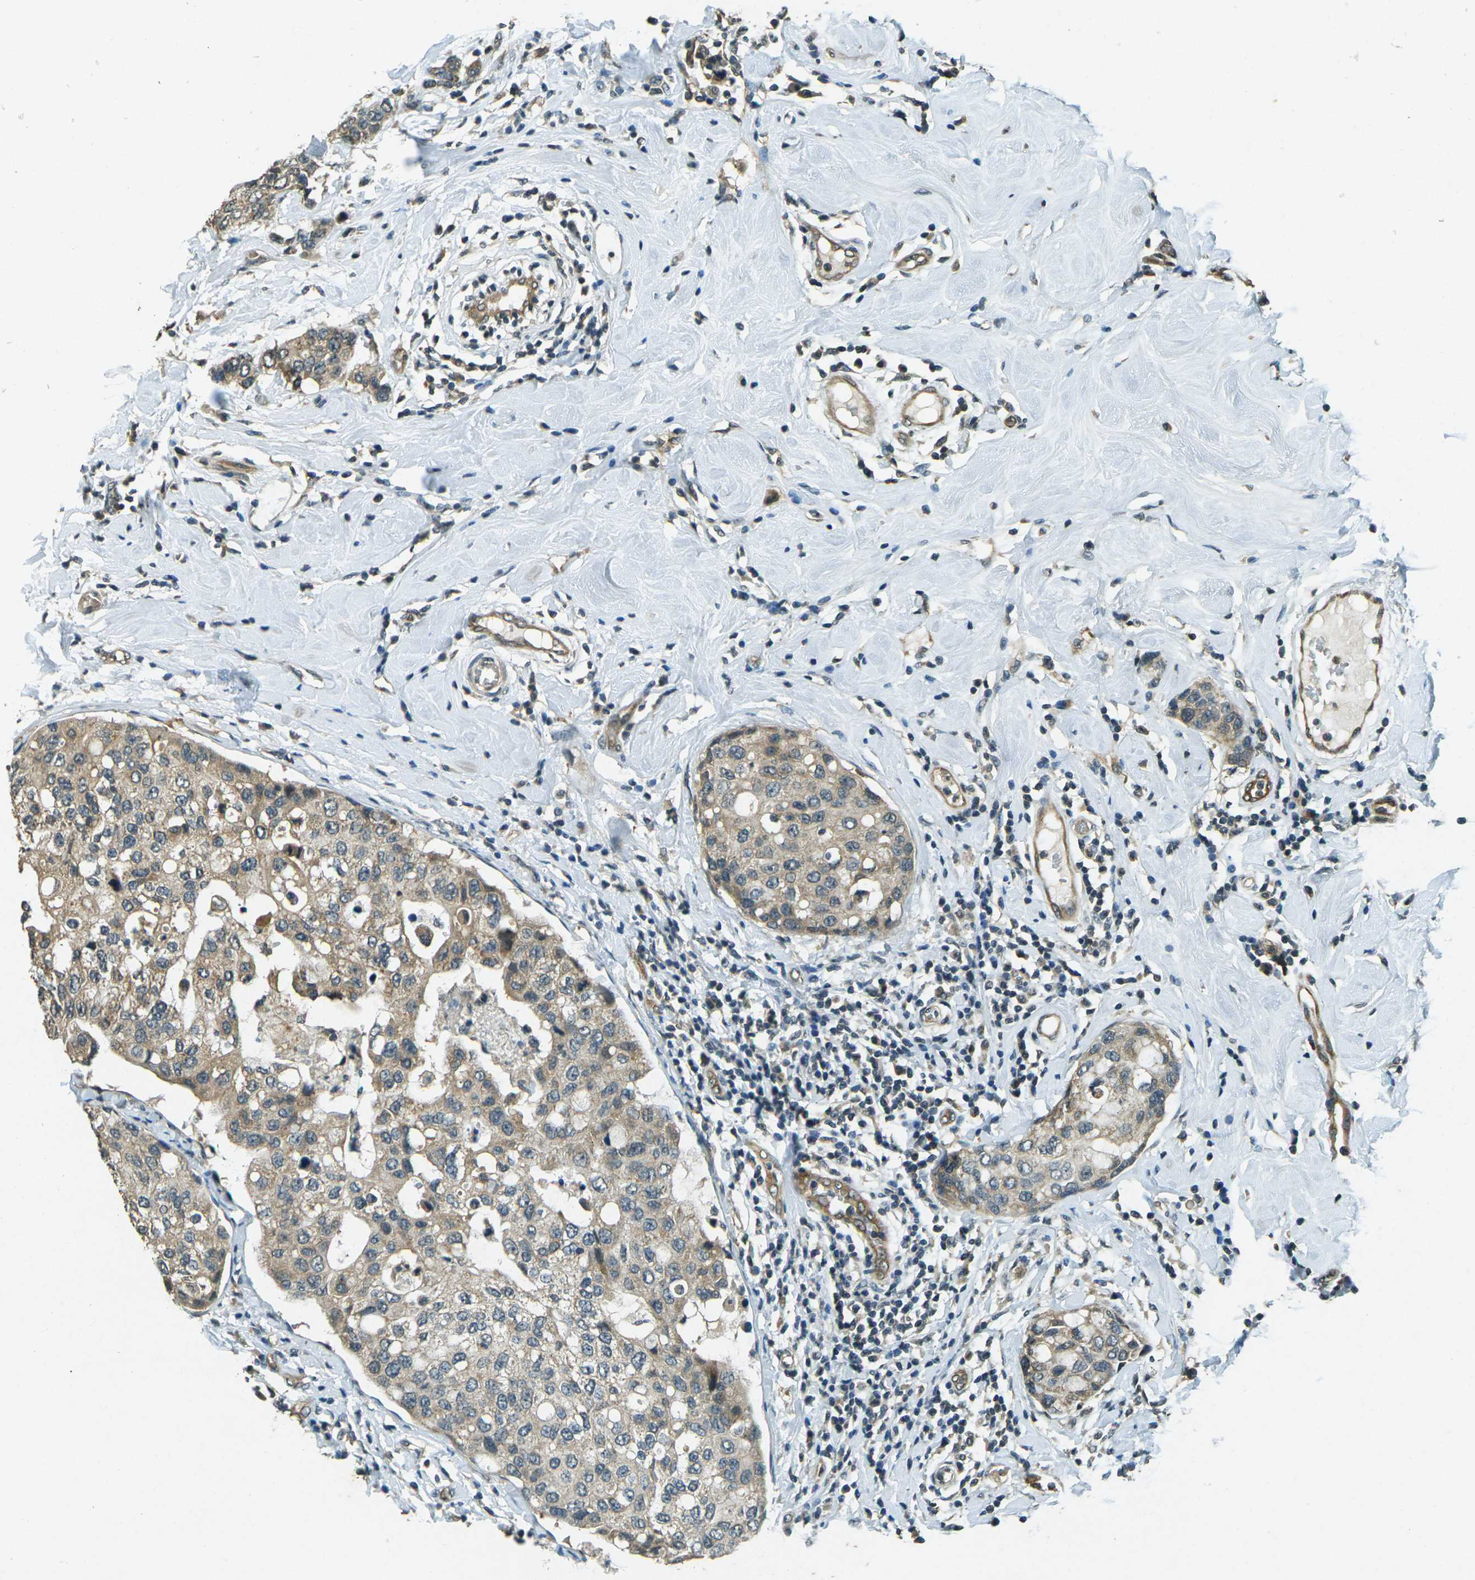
{"staining": {"intensity": "weak", "quantity": ">75%", "location": "cytoplasmic/membranous"}, "tissue": "breast cancer", "cell_type": "Tumor cells", "image_type": "cancer", "snomed": [{"axis": "morphology", "description": "Duct carcinoma"}, {"axis": "topography", "description": "Breast"}], "caption": "Tumor cells display low levels of weak cytoplasmic/membranous positivity in approximately >75% of cells in breast cancer.", "gene": "PDE2A", "patient": {"sex": "female", "age": 27}}